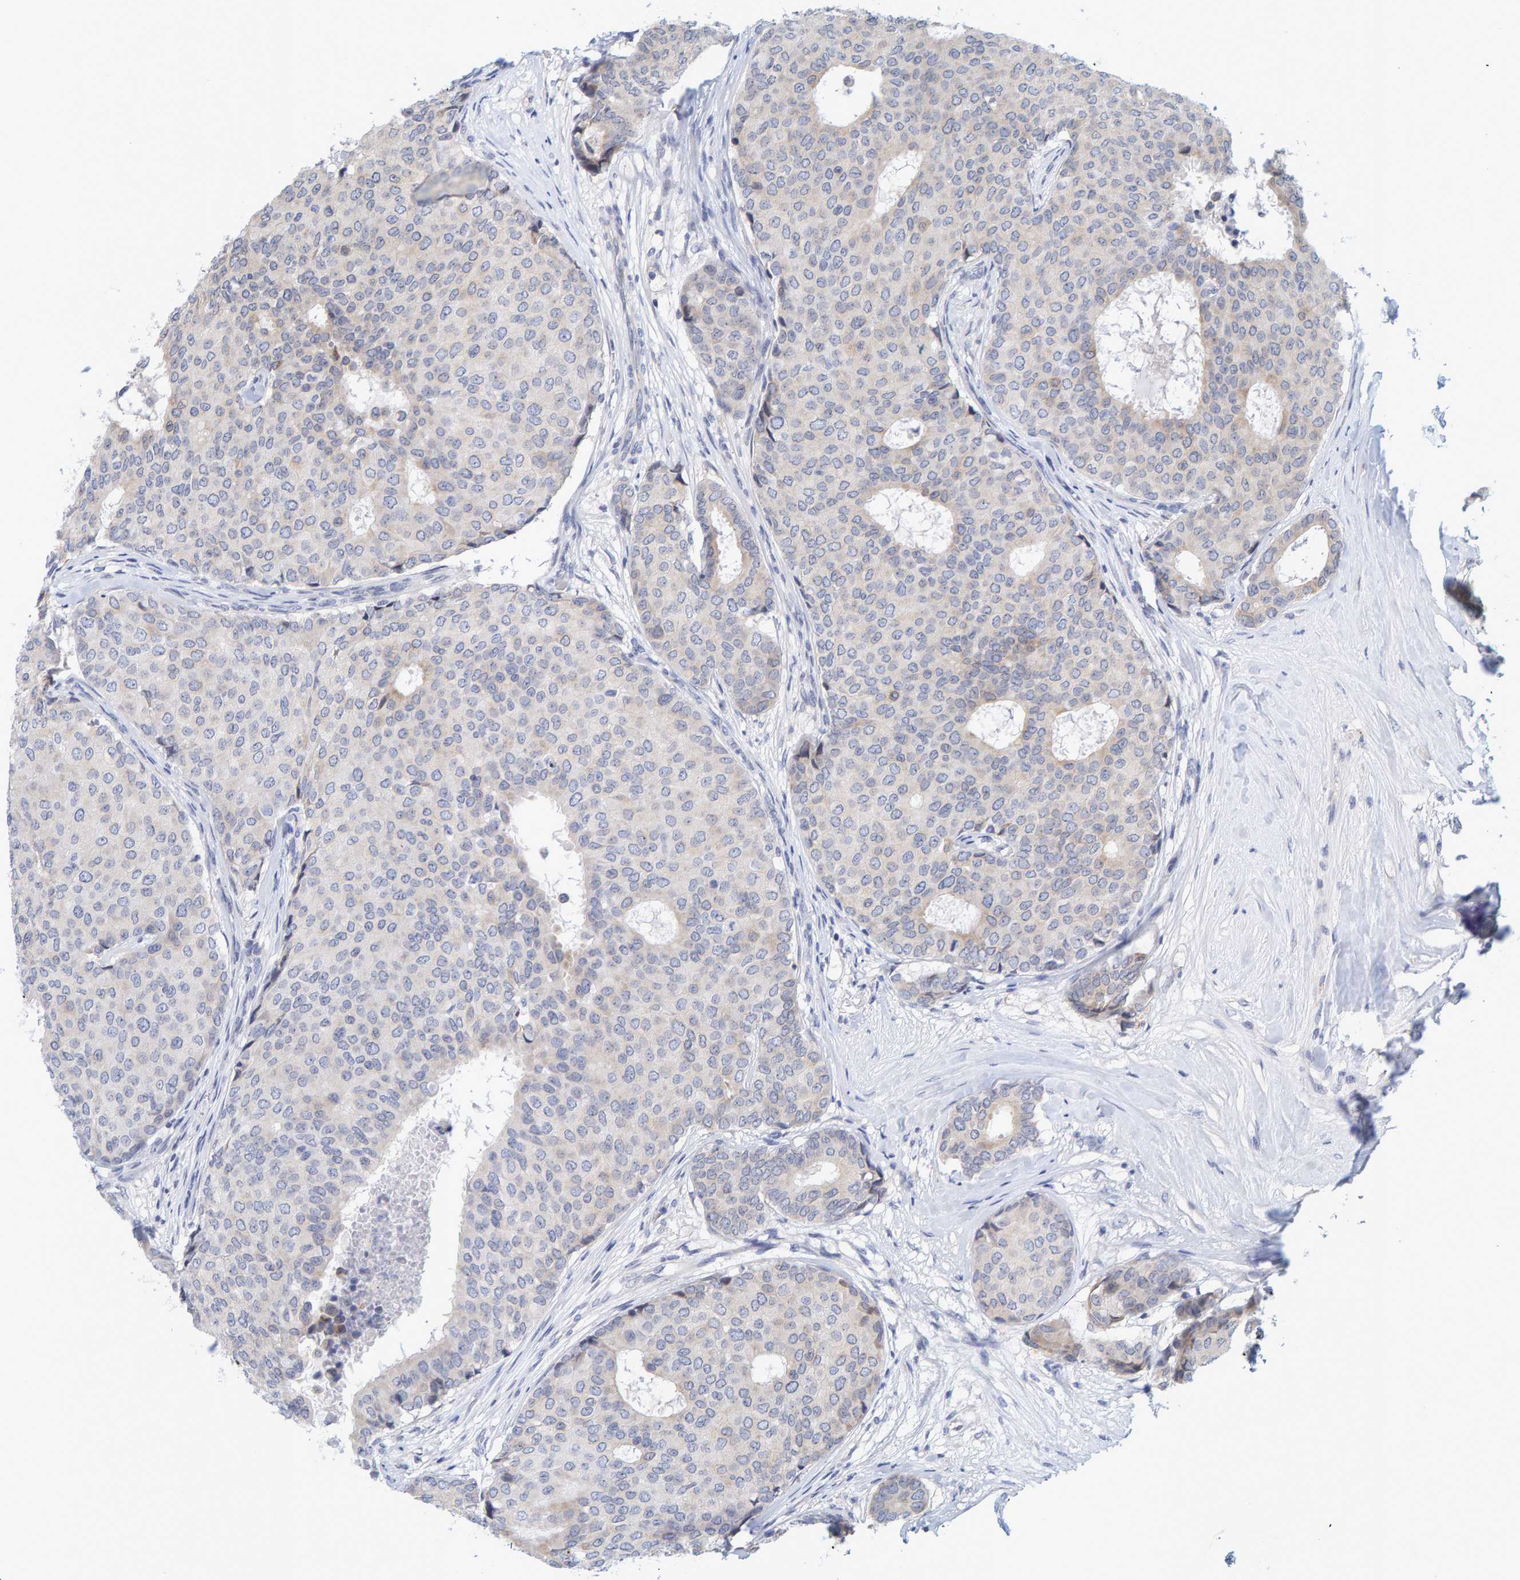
{"staining": {"intensity": "weak", "quantity": "<25%", "location": "cytoplasmic/membranous"}, "tissue": "breast cancer", "cell_type": "Tumor cells", "image_type": "cancer", "snomed": [{"axis": "morphology", "description": "Duct carcinoma"}, {"axis": "topography", "description": "Breast"}], "caption": "IHC image of neoplastic tissue: human intraductal carcinoma (breast) stained with DAB (3,3'-diaminobenzidine) displays no significant protein staining in tumor cells.", "gene": "ZNF77", "patient": {"sex": "female", "age": 75}}